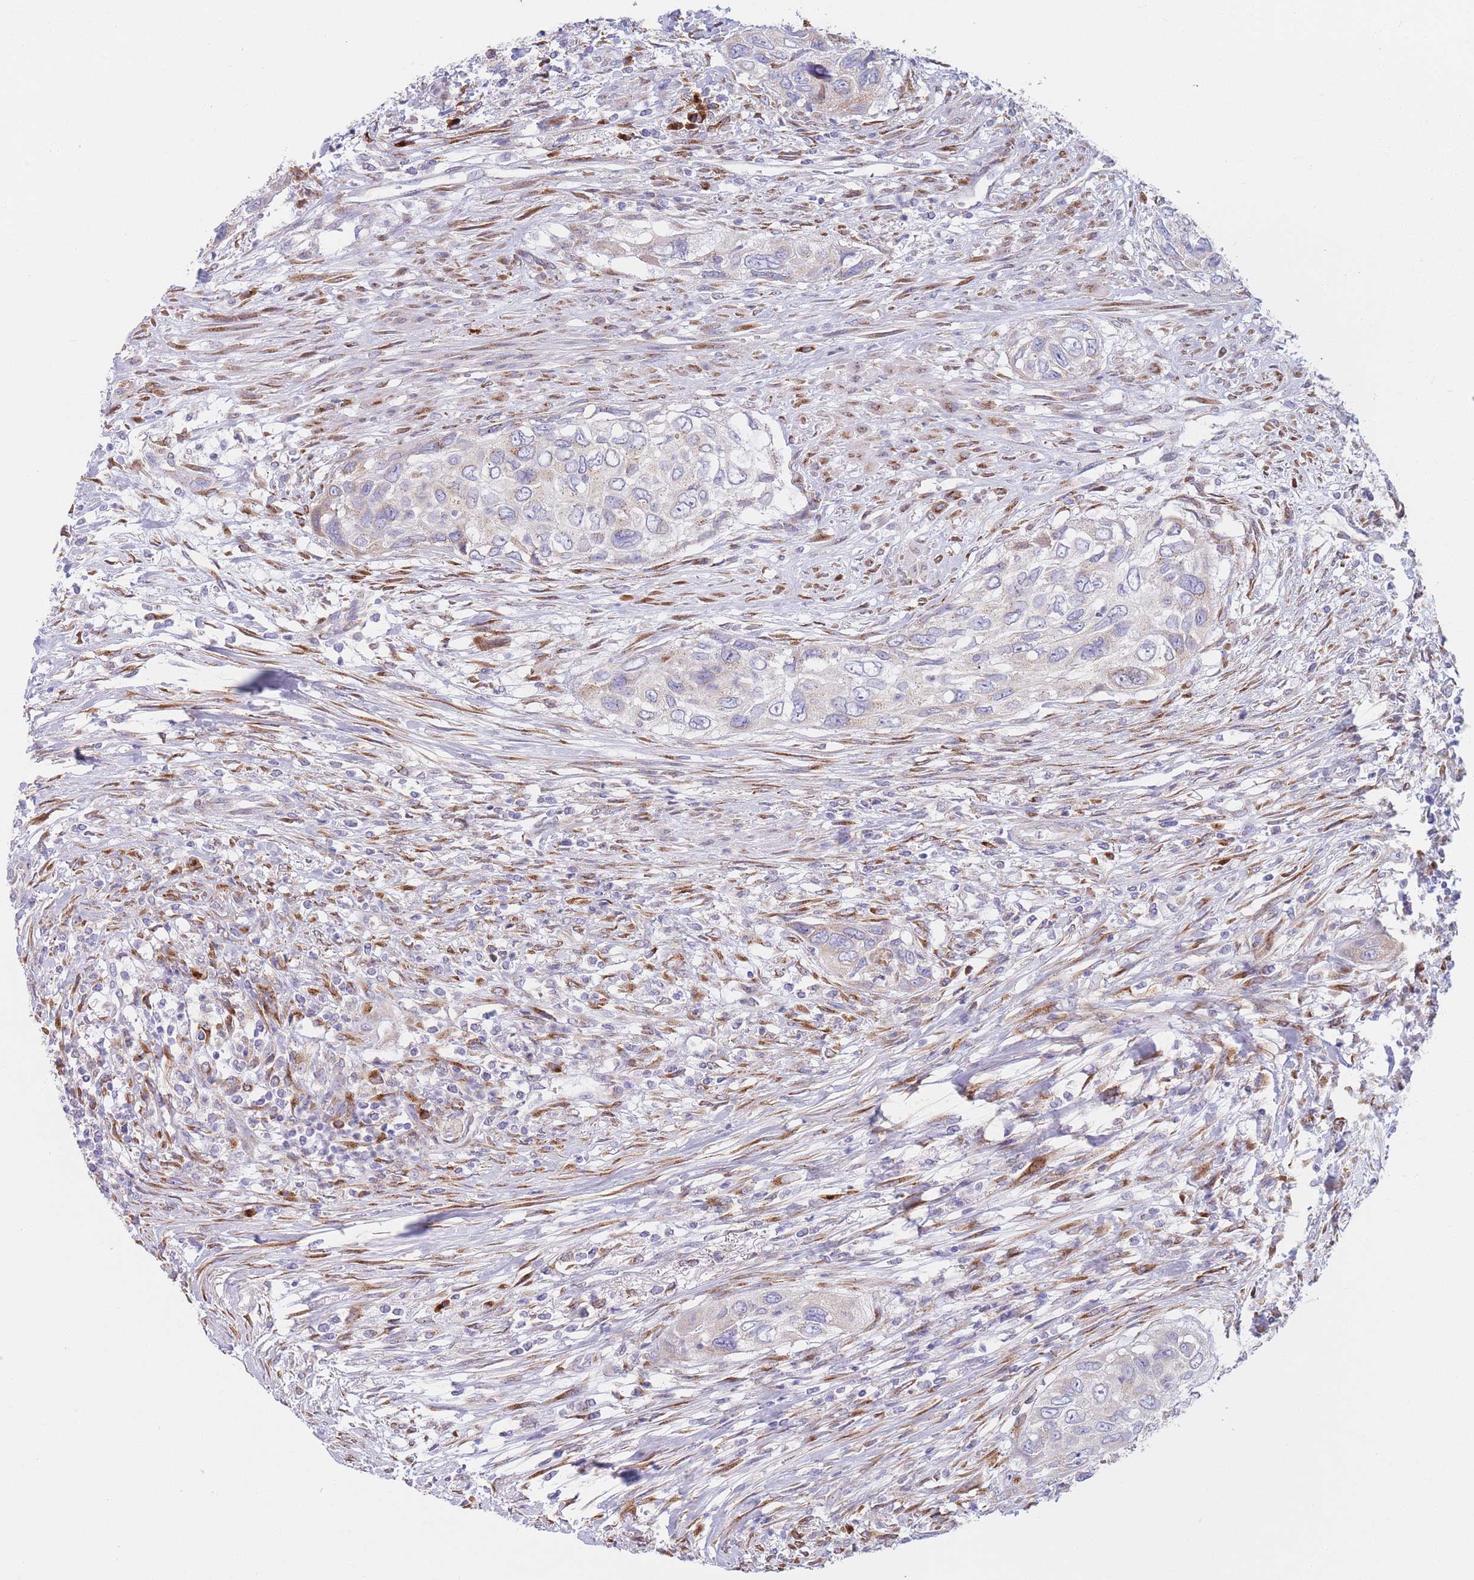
{"staining": {"intensity": "negative", "quantity": "none", "location": "none"}, "tissue": "urothelial cancer", "cell_type": "Tumor cells", "image_type": "cancer", "snomed": [{"axis": "morphology", "description": "Urothelial carcinoma, High grade"}, {"axis": "topography", "description": "Urinary bladder"}], "caption": "This is an immunohistochemistry micrograph of high-grade urothelial carcinoma. There is no staining in tumor cells.", "gene": "MRPL30", "patient": {"sex": "female", "age": 60}}